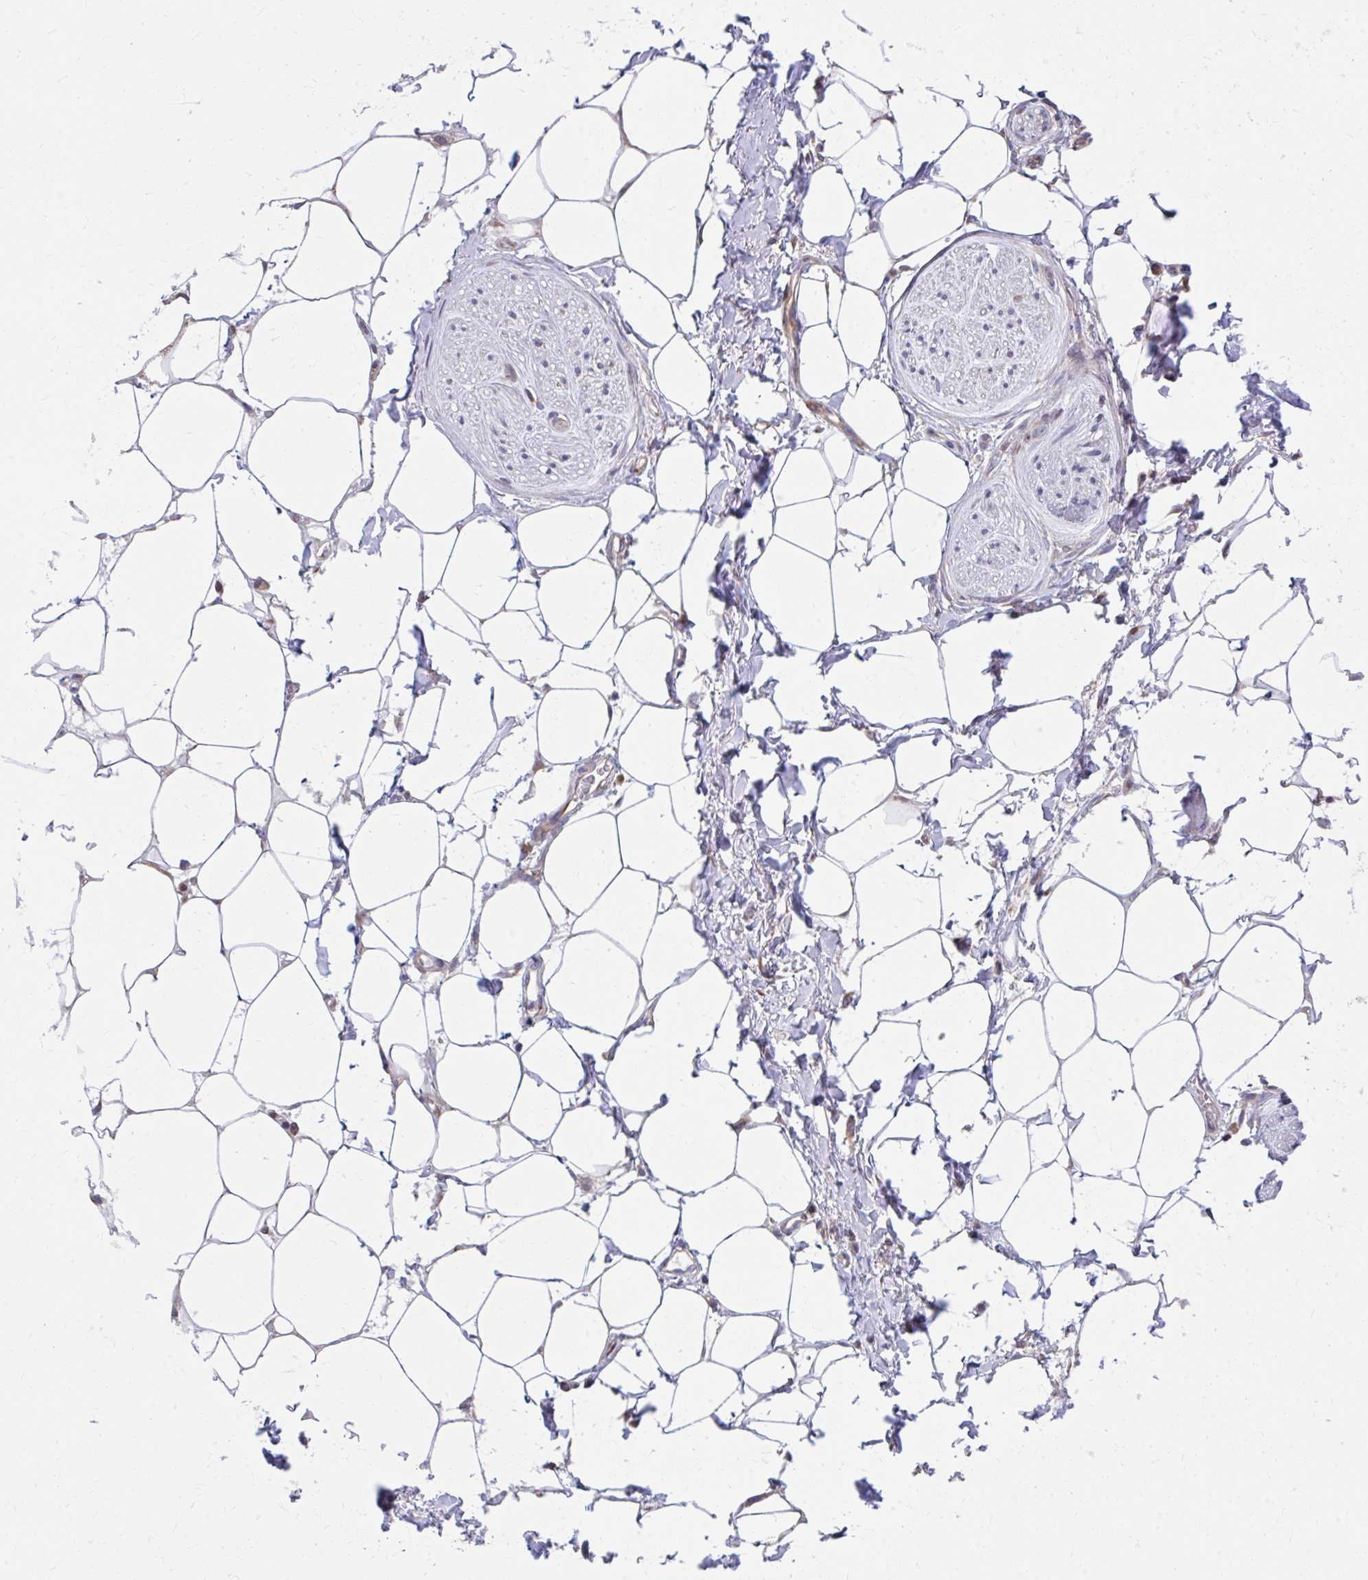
{"staining": {"intensity": "negative", "quantity": "none", "location": "none"}, "tissue": "adipose tissue", "cell_type": "Adipocytes", "image_type": "normal", "snomed": [{"axis": "morphology", "description": "Normal tissue, NOS"}, {"axis": "topography", "description": "Vagina"}, {"axis": "topography", "description": "Peripheral nerve tissue"}], "caption": "This is an immunohistochemistry image of benign human adipose tissue. There is no positivity in adipocytes.", "gene": "ZNF778", "patient": {"sex": "female", "age": 71}}